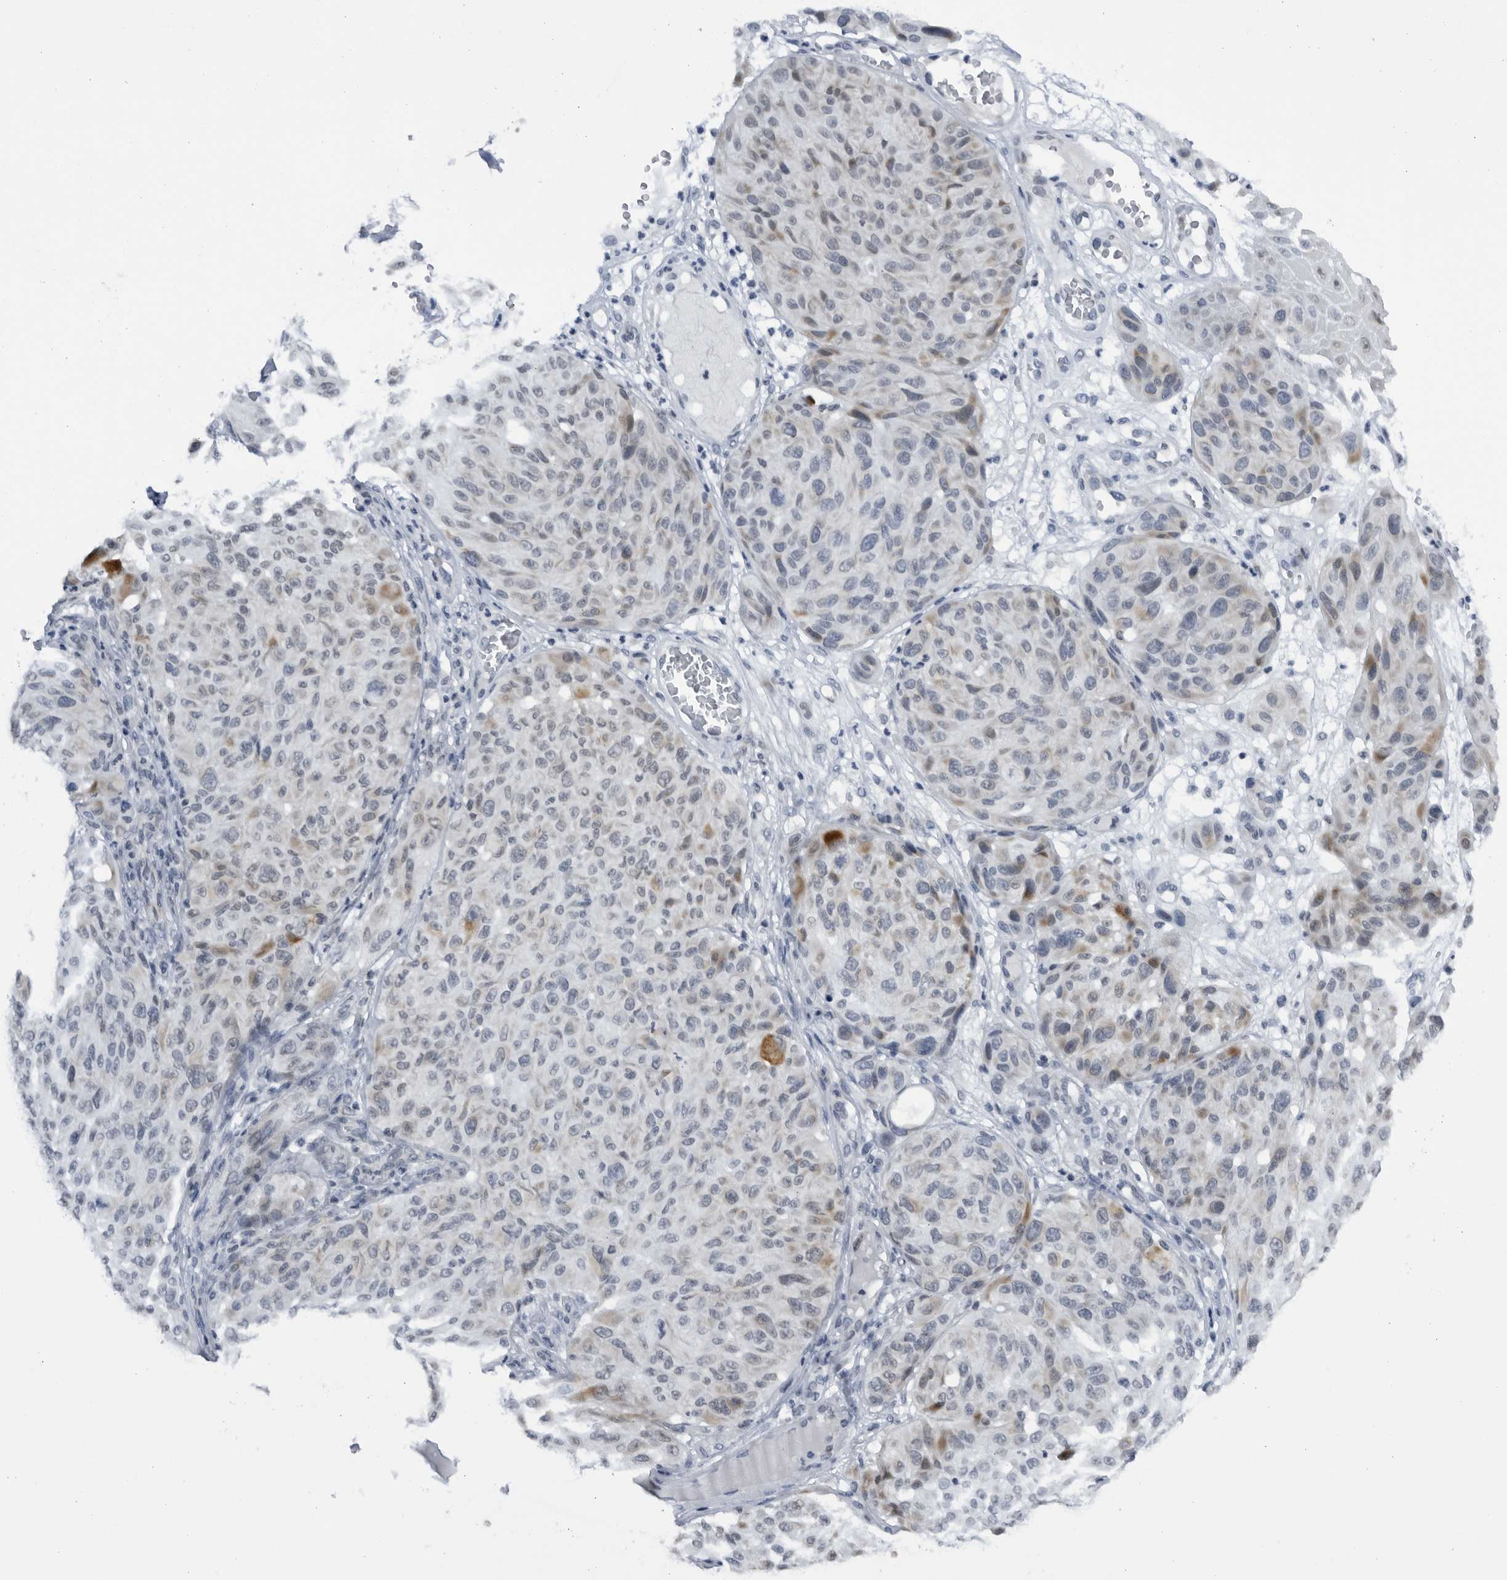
{"staining": {"intensity": "negative", "quantity": "none", "location": "none"}, "tissue": "melanoma", "cell_type": "Tumor cells", "image_type": "cancer", "snomed": [{"axis": "morphology", "description": "Malignant melanoma, NOS"}, {"axis": "topography", "description": "Skin"}], "caption": "Human melanoma stained for a protein using immunohistochemistry exhibits no staining in tumor cells.", "gene": "SLC25A22", "patient": {"sex": "male", "age": 83}}